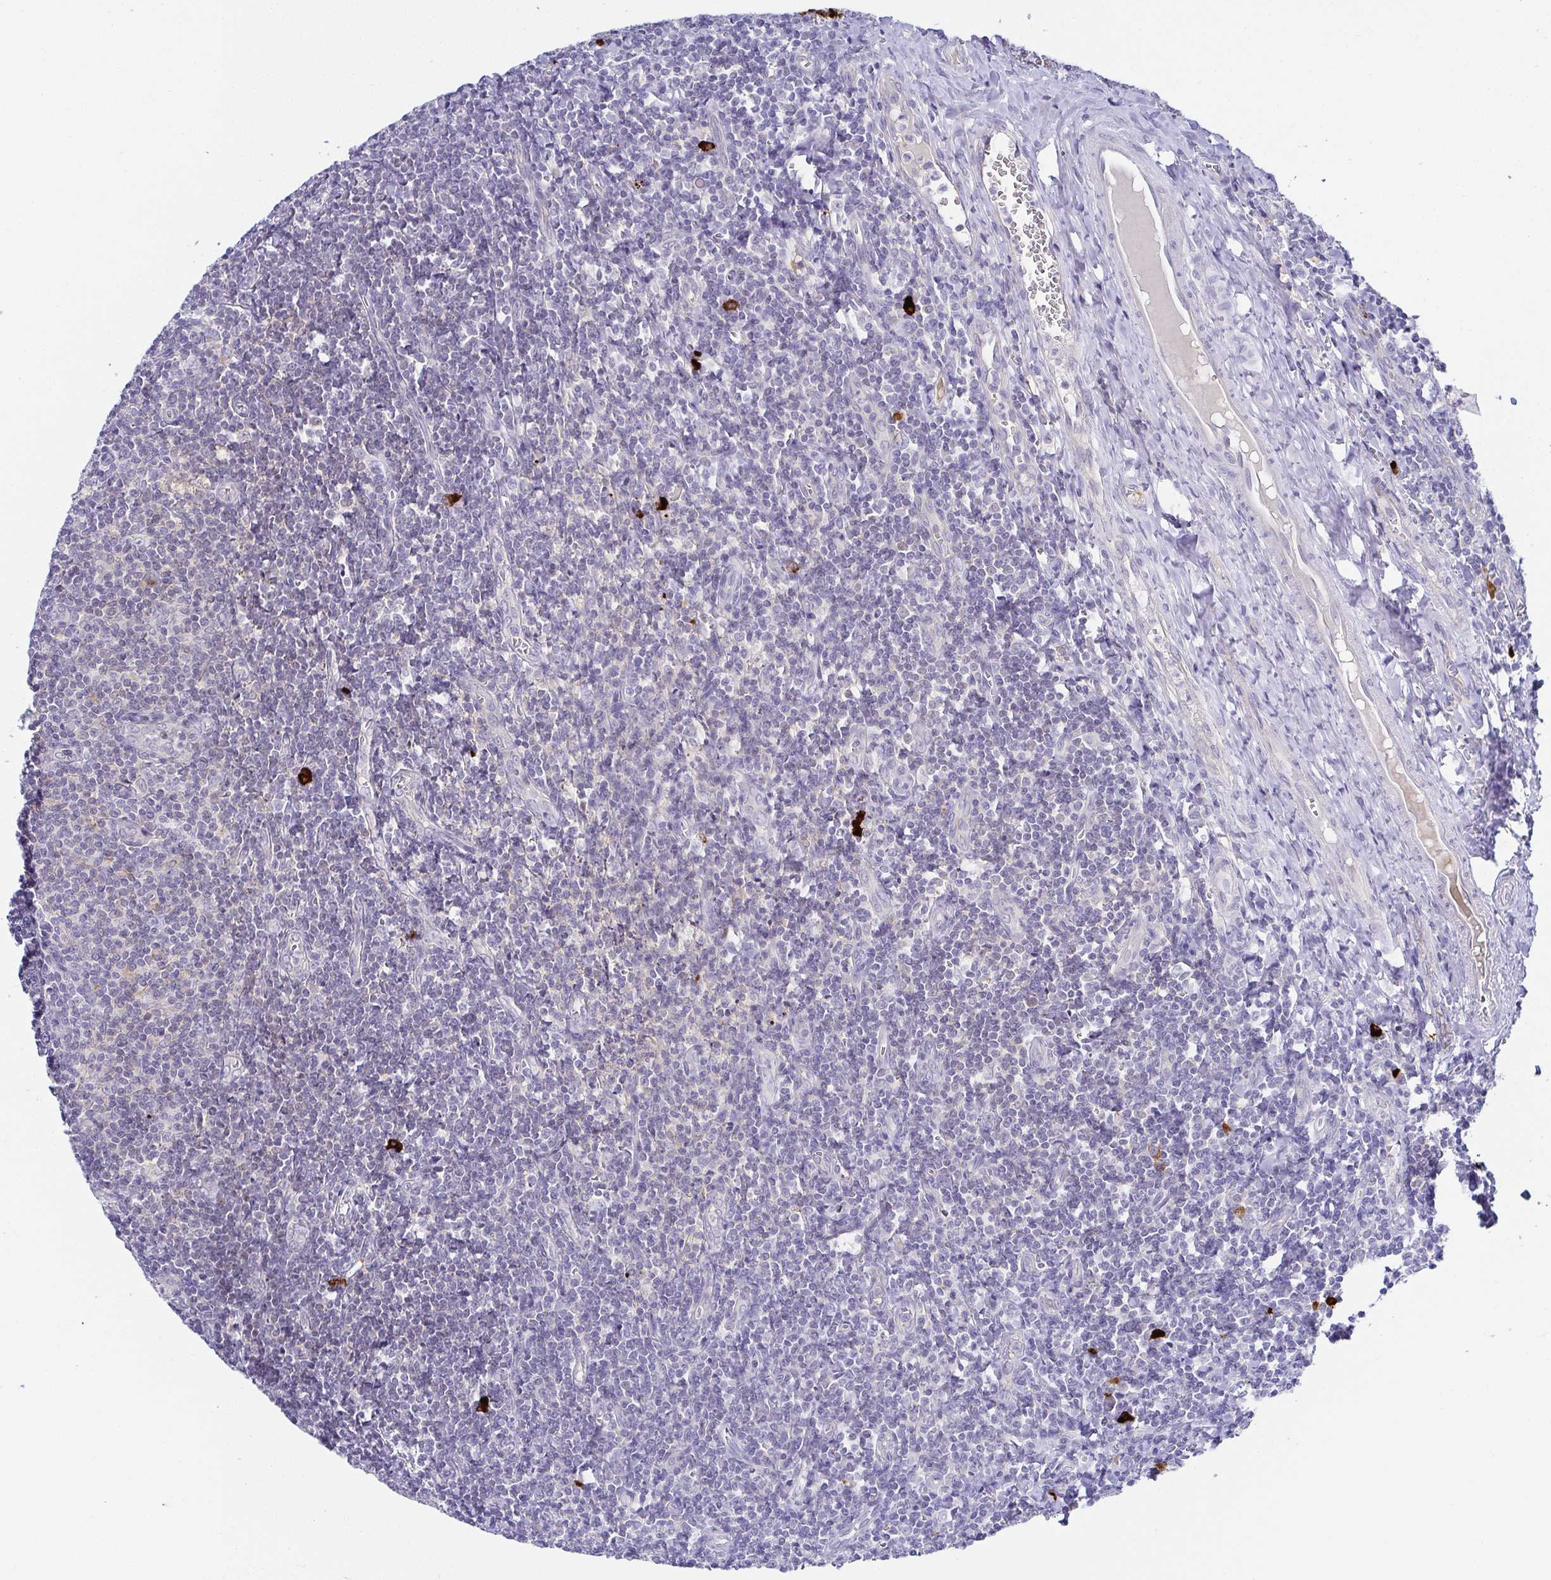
{"staining": {"intensity": "negative", "quantity": "none", "location": "none"}, "tissue": "tonsil", "cell_type": "Germinal center cells", "image_type": "normal", "snomed": [{"axis": "morphology", "description": "Normal tissue, NOS"}, {"axis": "morphology", "description": "Inflammation, NOS"}, {"axis": "topography", "description": "Tonsil"}], "caption": "IHC image of benign human tonsil stained for a protein (brown), which displays no expression in germinal center cells. The staining is performed using DAB (3,3'-diaminobenzidine) brown chromogen with nuclei counter-stained in using hematoxylin.", "gene": "RNASE7", "patient": {"sex": "female", "age": 31}}